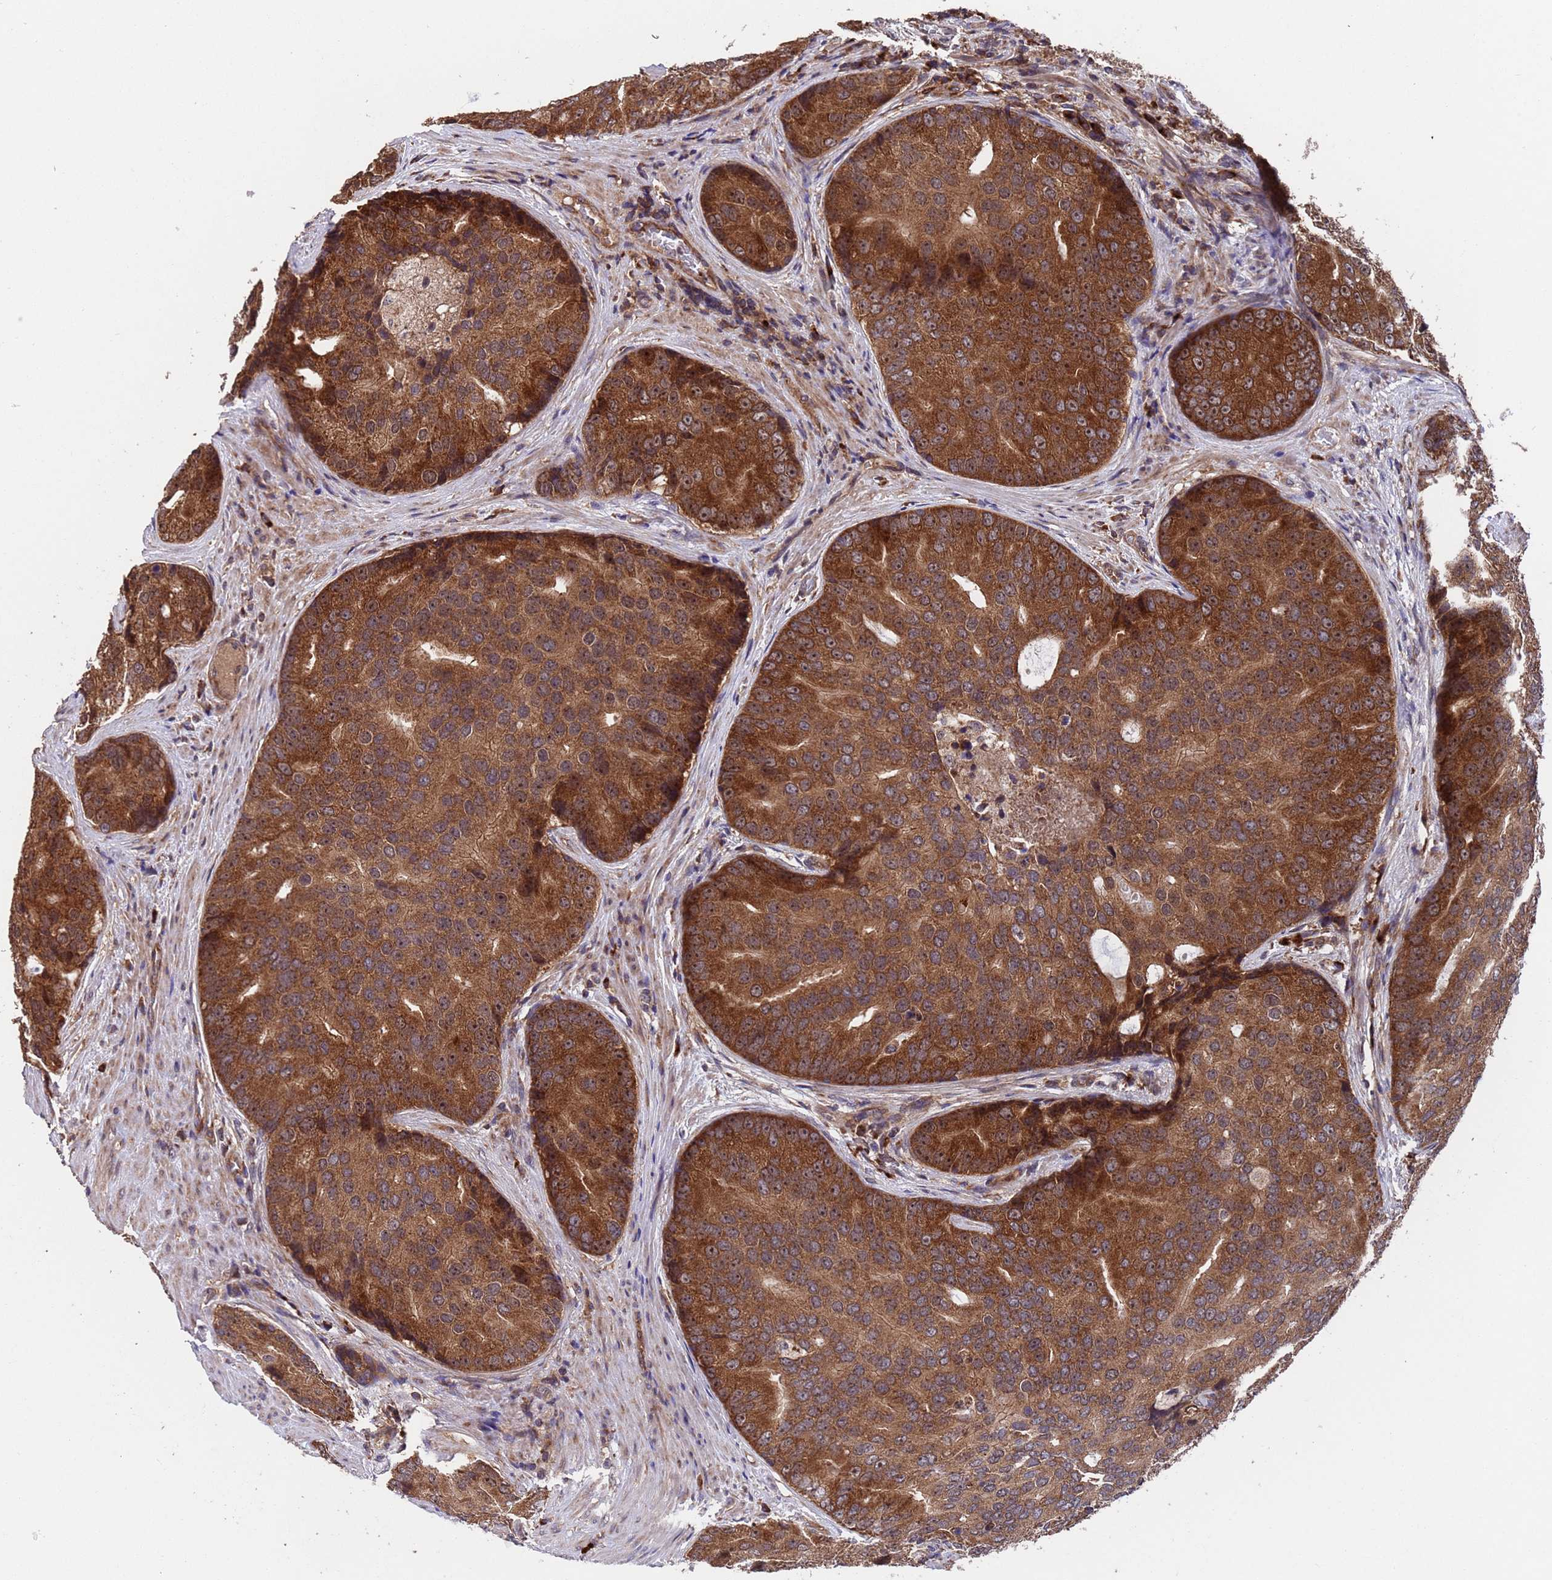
{"staining": {"intensity": "strong", "quantity": ">75%", "location": "cytoplasmic/membranous"}, "tissue": "prostate cancer", "cell_type": "Tumor cells", "image_type": "cancer", "snomed": [{"axis": "morphology", "description": "Adenocarcinoma, High grade"}, {"axis": "topography", "description": "Prostate"}], "caption": "Protein expression analysis of human prostate adenocarcinoma (high-grade) reveals strong cytoplasmic/membranous staining in approximately >75% of tumor cells. The staining was performed using DAB (3,3'-diaminobenzidine) to visualize the protein expression in brown, while the nuclei were stained in blue with hematoxylin (Magnification: 20x).", "gene": "TSR3", "patient": {"sex": "male", "age": 62}}